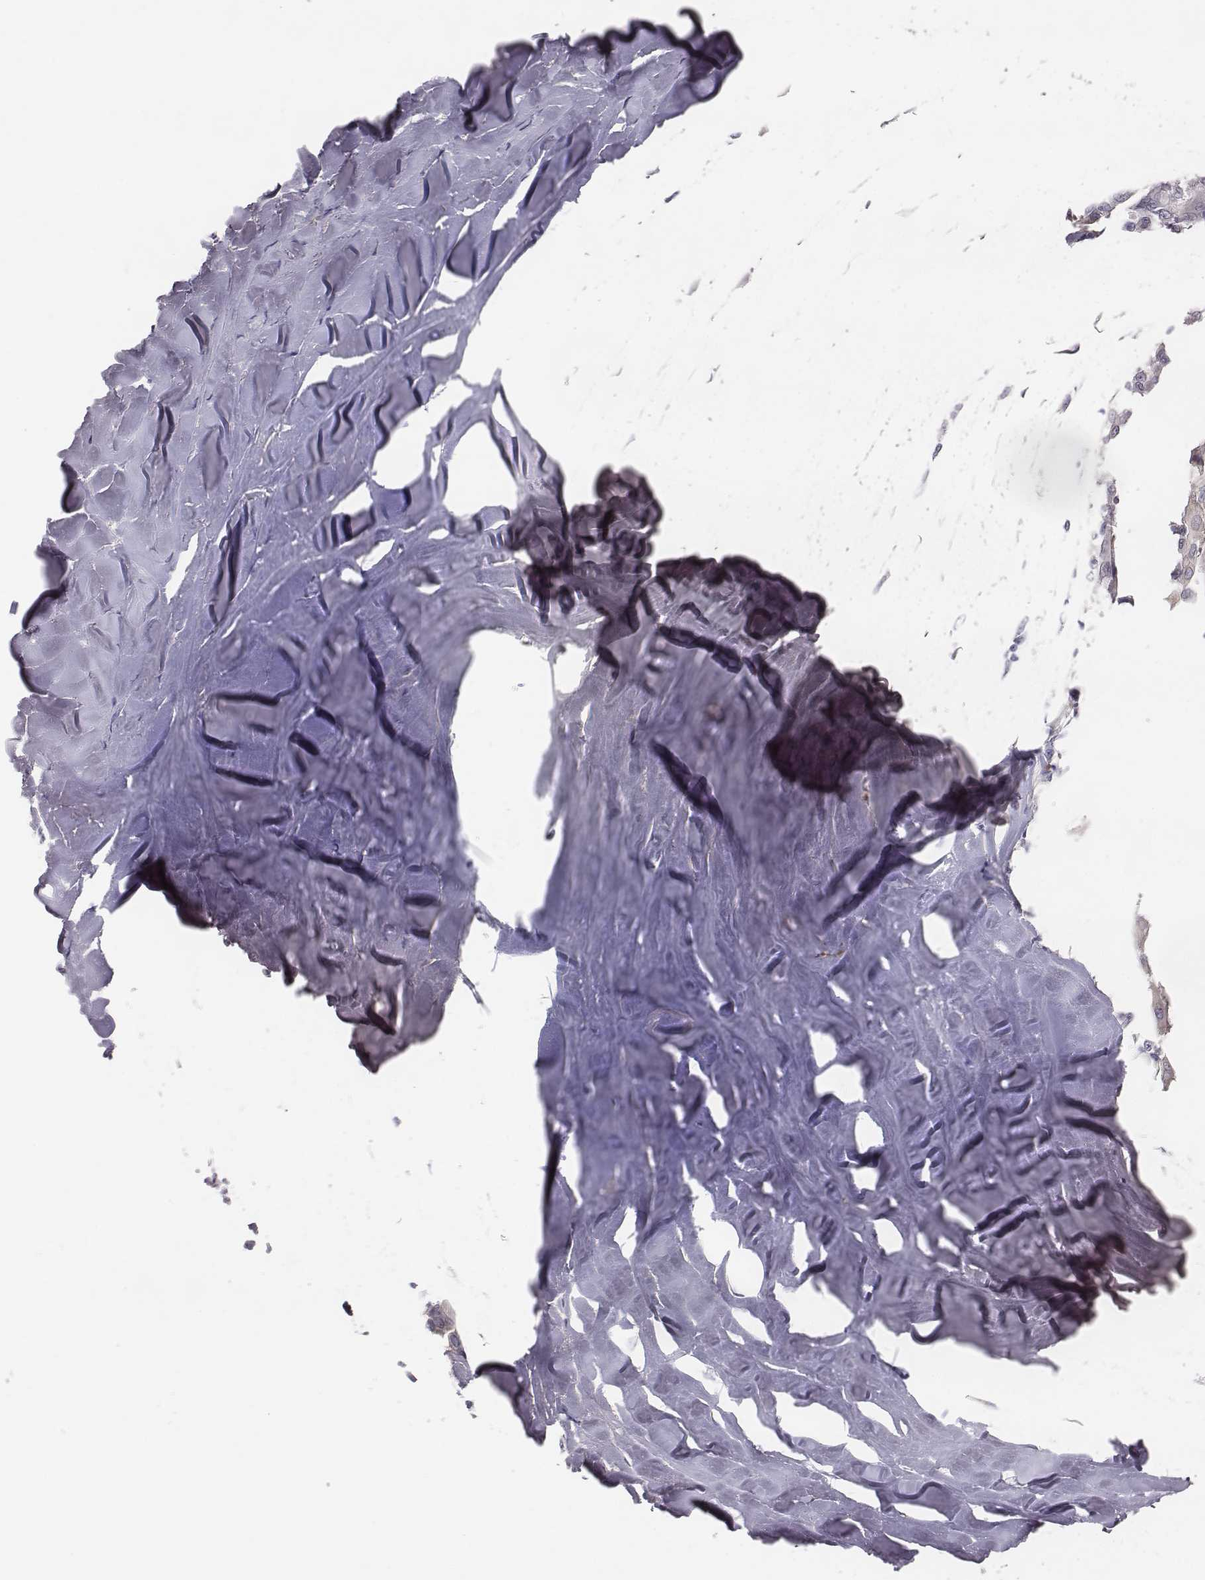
{"staining": {"intensity": "negative", "quantity": "none", "location": "none"}, "tissue": "thyroid cancer", "cell_type": "Tumor cells", "image_type": "cancer", "snomed": [{"axis": "morphology", "description": "Papillary adenocarcinoma, NOS"}, {"axis": "topography", "description": "Thyroid gland"}], "caption": "Tumor cells are negative for protein expression in human thyroid cancer (papillary adenocarcinoma).", "gene": "PRKCZ", "patient": {"sex": "female", "age": 37}}